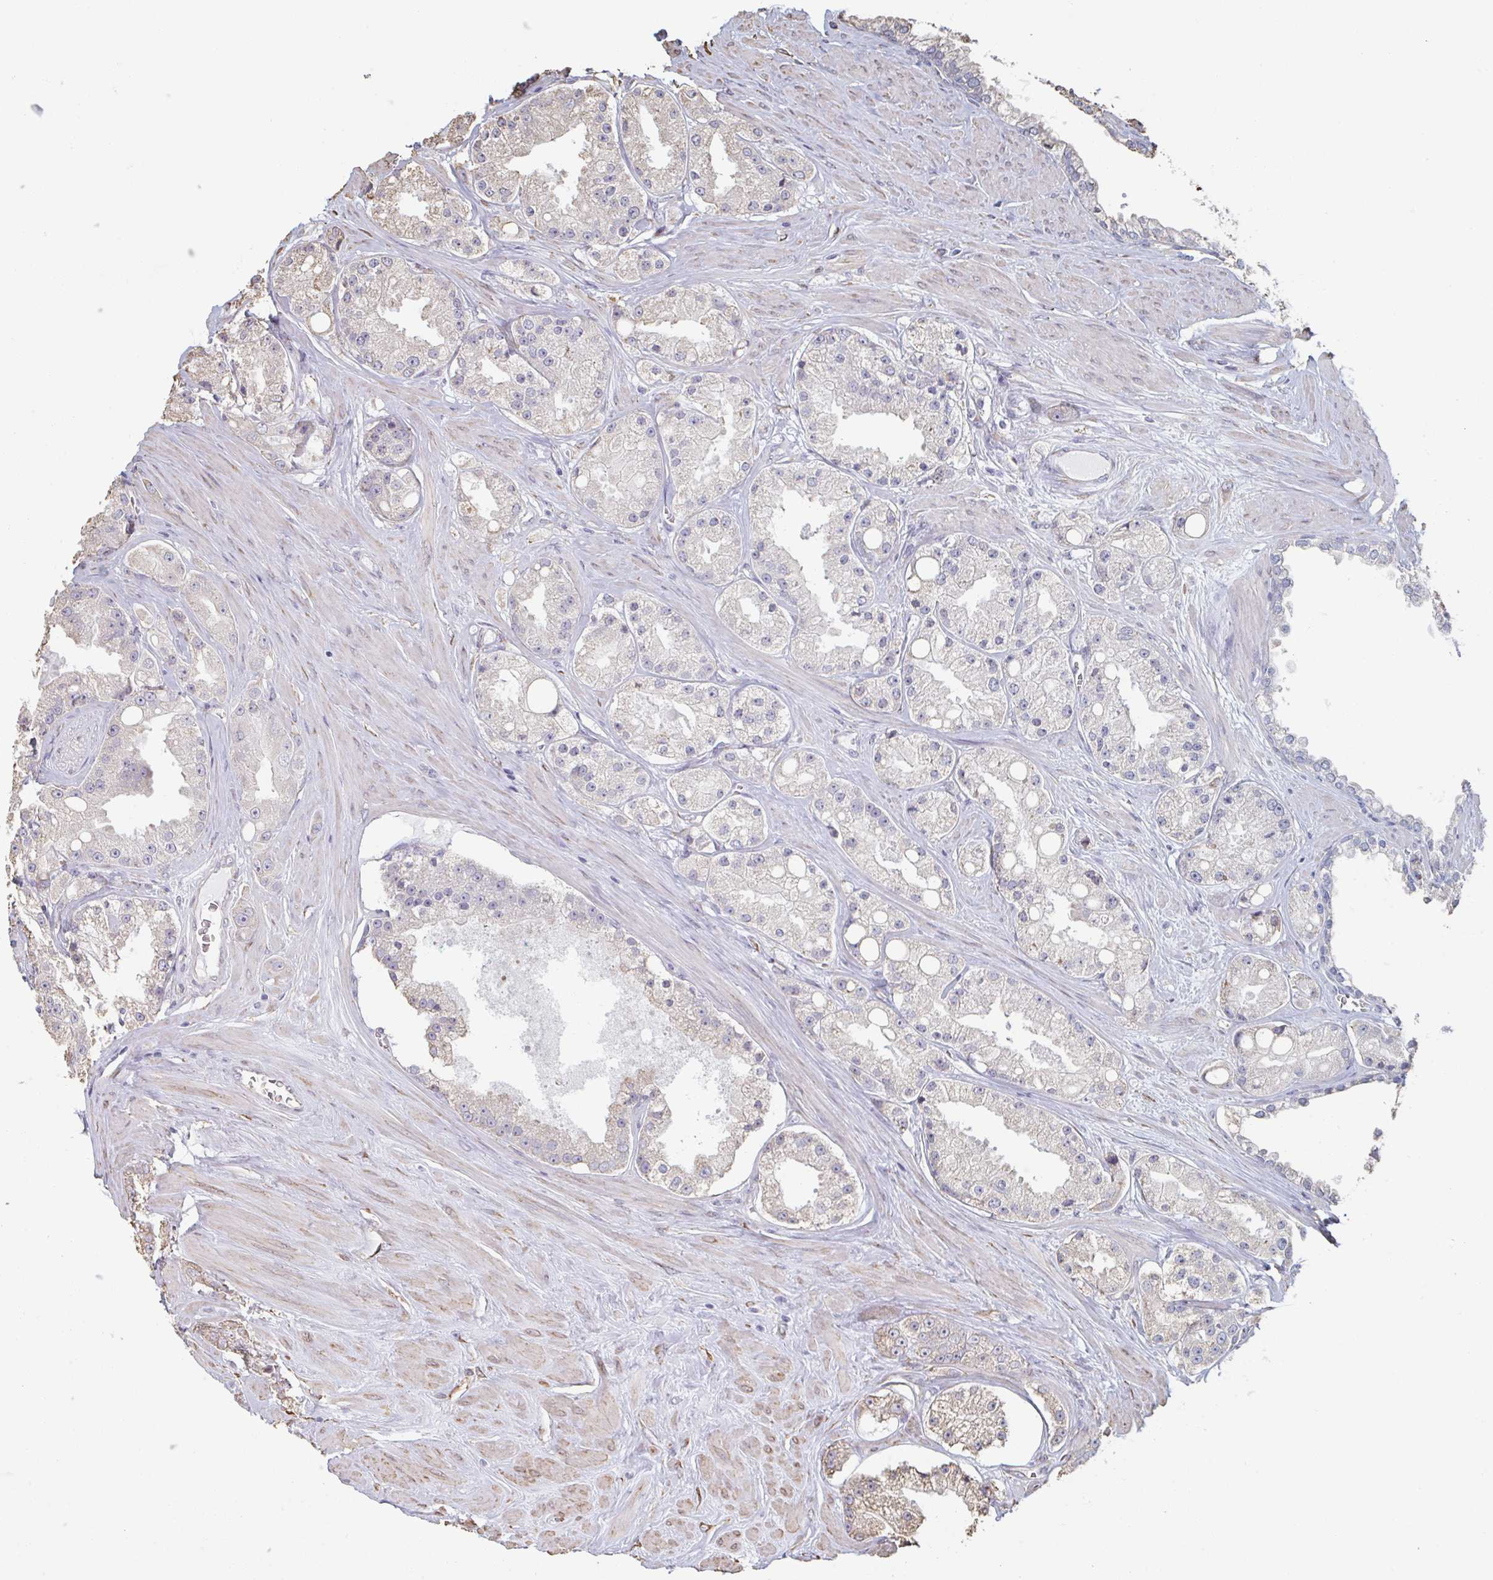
{"staining": {"intensity": "moderate", "quantity": "<25%", "location": "cytoplasmic/membranous"}, "tissue": "prostate cancer", "cell_type": "Tumor cells", "image_type": "cancer", "snomed": [{"axis": "morphology", "description": "Adenocarcinoma, High grade"}, {"axis": "topography", "description": "Prostate"}], "caption": "A micrograph of human prostate cancer stained for a protein shows moderate cytoplasmic/membranous brown staining in tumor cells.", "gene": "RAB5IF", "patient": {"sex": "male", "age": 66}}